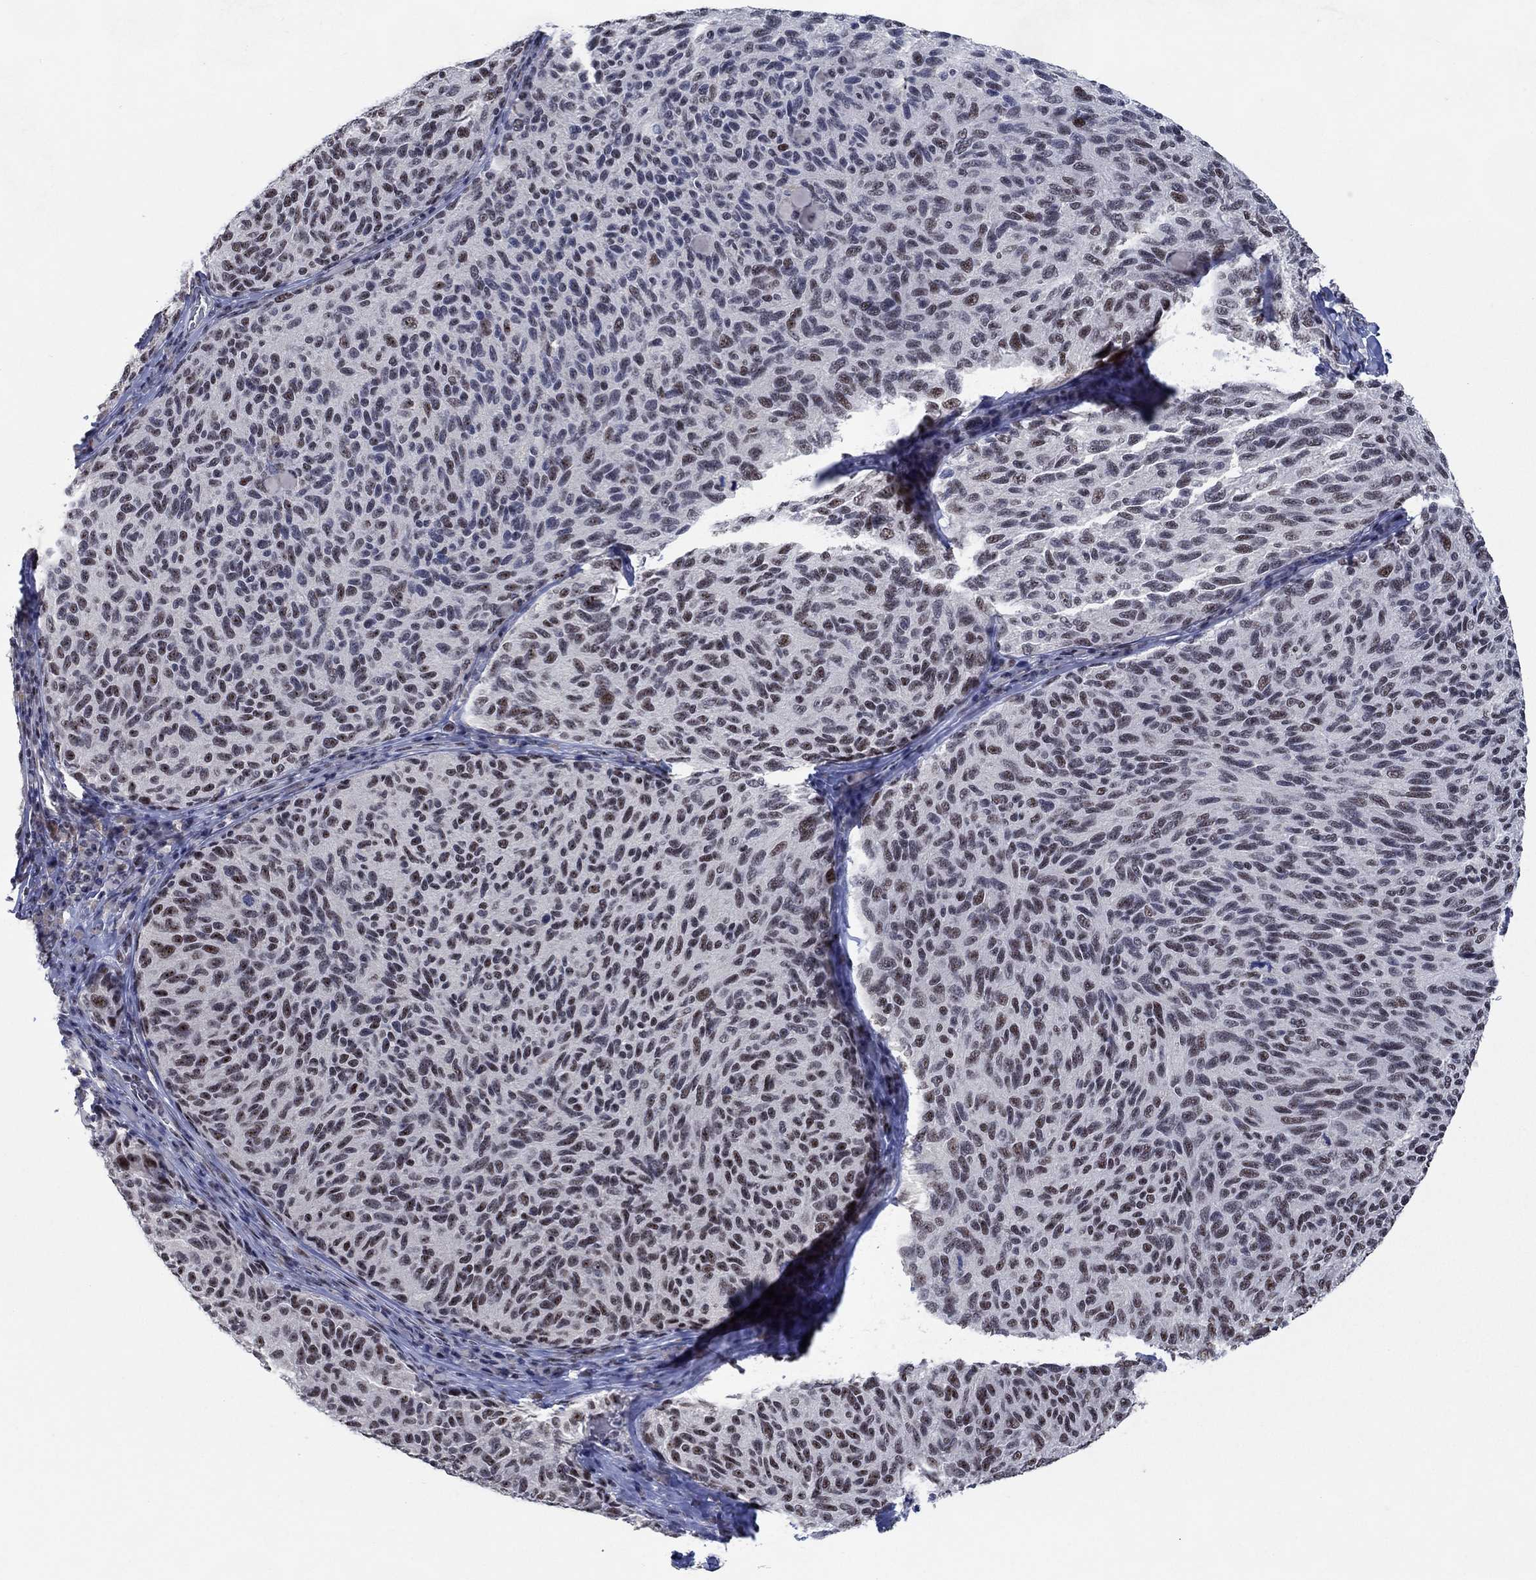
{"staining": {"intensity": "weak", "quantity": "25%-75%", "location": "nuclear"}, "tissue": "melanoma", "cell_type": "Tumor cells", "image_type": "cancer", "snomed": [{"axis": "morphology", "description": "Malignant melanoma, NOS"}, {"axis": "topography", "description": "Skin"}], "caption": "Immunohistochemical staining of malignant melanoma shows weak nuclear protein expression in approximately 25%-75% of tumor cells.", "gene": "HTN1", "patient": {"sex": "female", "age": 73}}